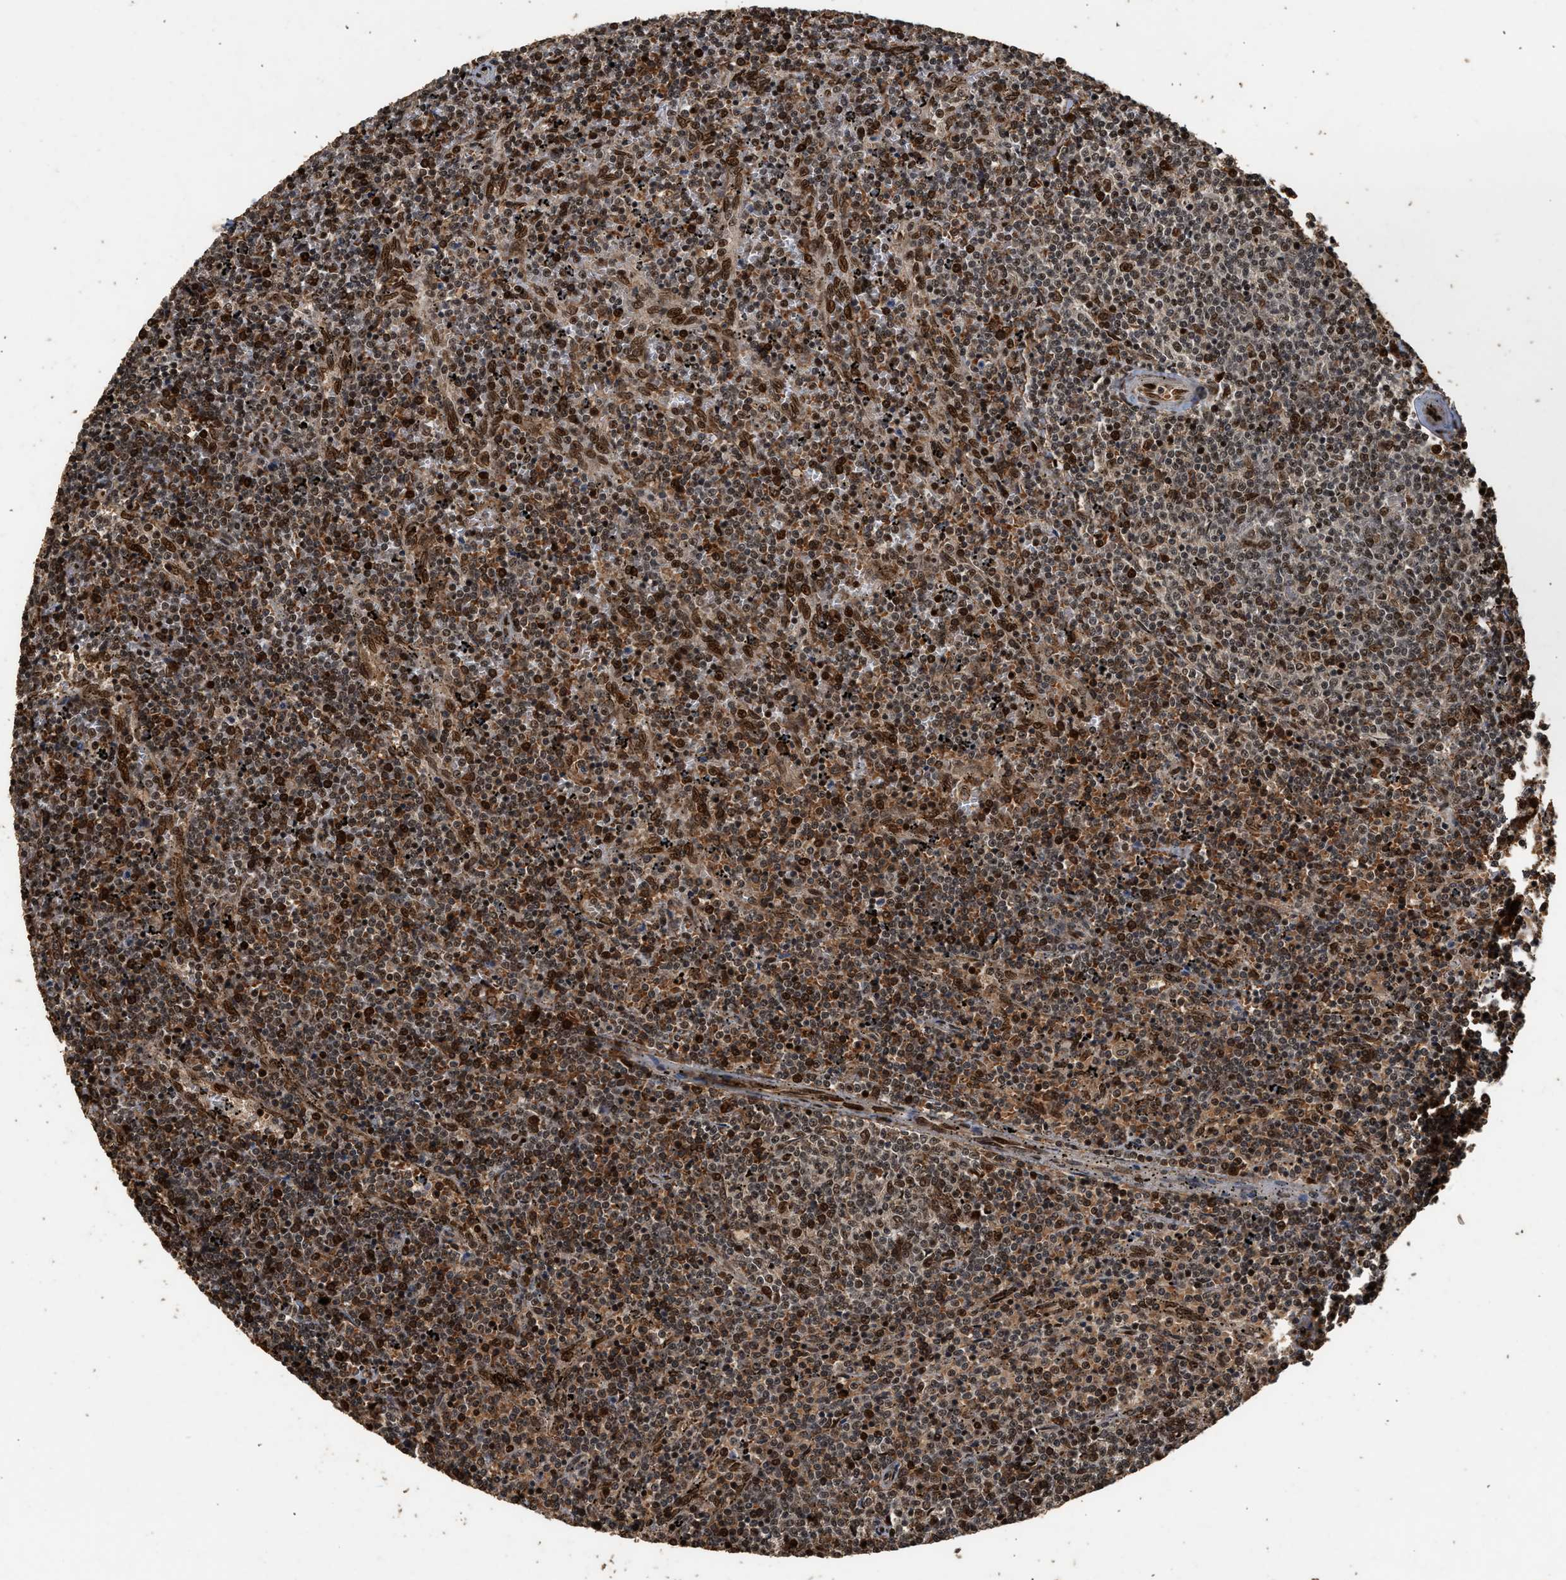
{"staining": {"intensity": "strong", "quantity": ">75%", "location": "nuclear"}, "tissue": "lymphoma", "cell_type": "Tumor cells", "image_type": "cancer", "snomed": [{"axis": "morphology", "description": "Malignant lymphoma, non-Hodgkin's type, Low grade"}, {"axis": "topography", "description": "Spleen"}], "caption": "A high-resolution photomicrograph shows IHC staining of malignant lymphoma, non-Hodgkin's type (low-grade), which demonstrates strong nuclear expression in about >75% of tumor cells.", "gene": "PPP4R3B", "patient": {"sex": "female", "age": 50}}